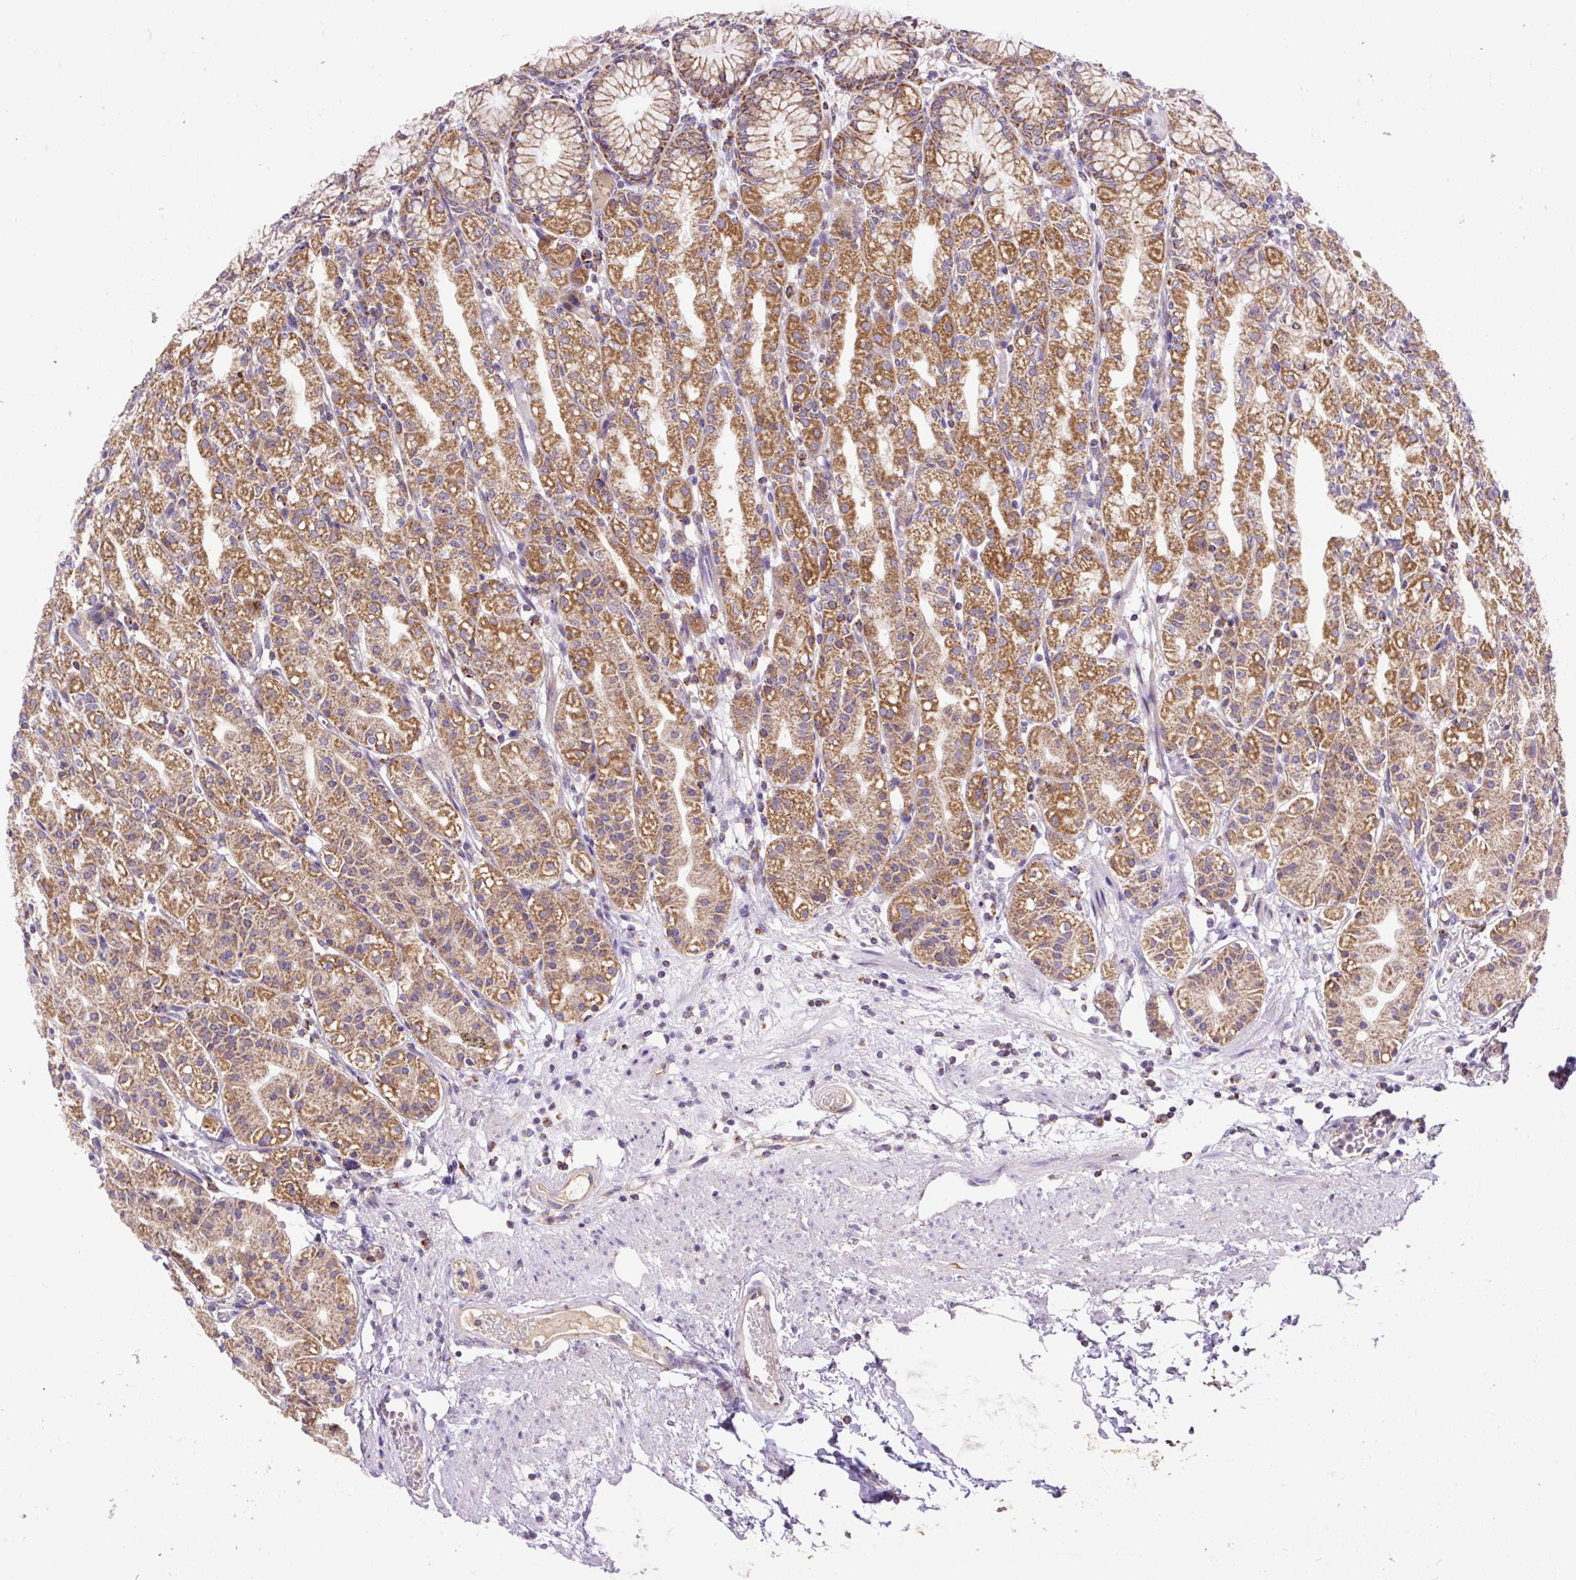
{"staining": {"intensity": "strong", "quantity": ">75%", "location": "cytoplasmic/membranous"}, "tissue": "stomach", "cell_type": "Glandular cells", "image_type": "normal", "snomed": [{"axis": "morphology", "description": "Normal tissue, NOS"}, {"axis": "topography", "description": "Stomach"}], "caption": "A high-resolution image shows immunohistochemistry (IHC) staining of normal stomach, which displays strong cytoplasmic/membranous positivity in about >75% of glandular cells.", "gene": "TOMM40", "patient": {"sex": "female", "age": 57}}